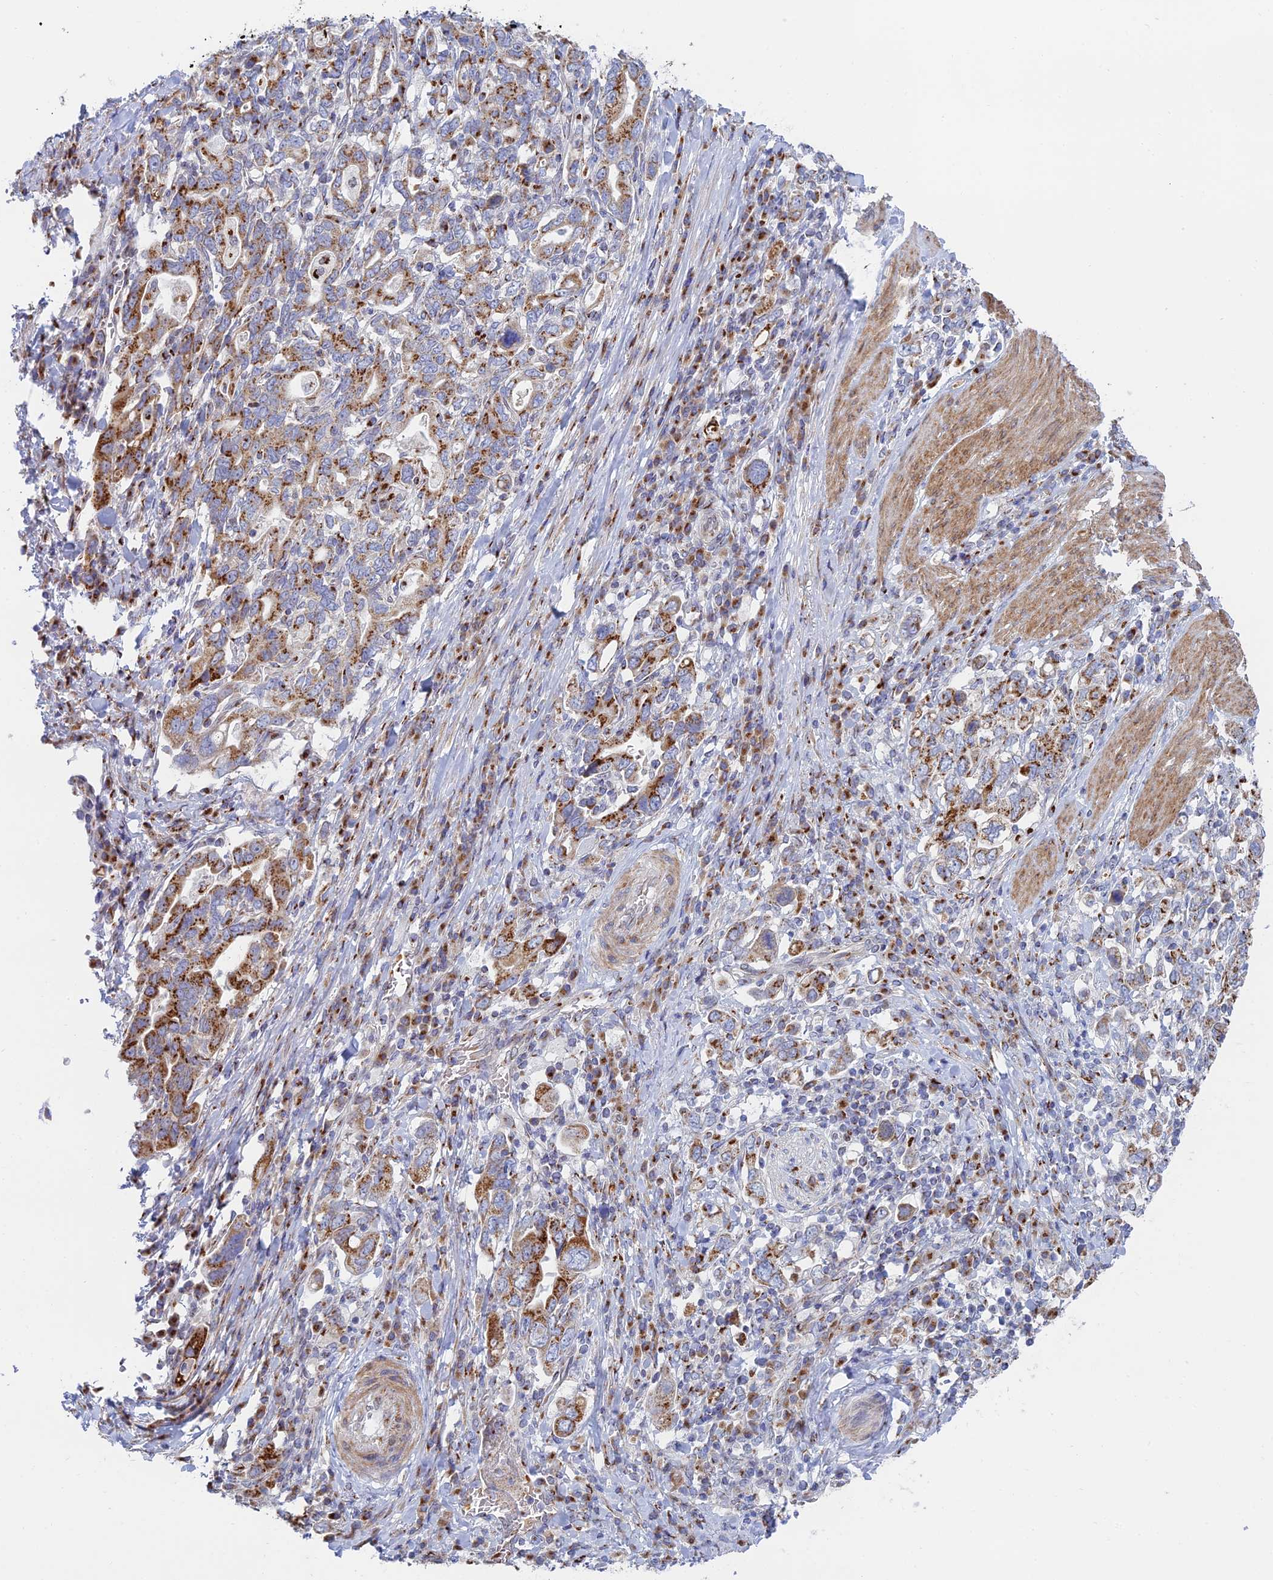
{"staining": {"intensity": "strong", "quantity": ">75%", "location": "cytoplasmic/membranous"}, "tissue": "stomach cancer", "cell_type": "Tumor cells", "image_type": "cancer", "snomed": [{"axis": "morphology", "description": "Adenocarcinoma, NOS"}, {"axis": "topography", "description": "Stomach, upper"}, {"axis": "topography", "description": "Stomach"}], "caption": "Human stomach cancer stained with a protein marker shows strong staining in tumor cells.", "gene": "HS2ST1", "patient": {"sex": "male", "age": 62}}